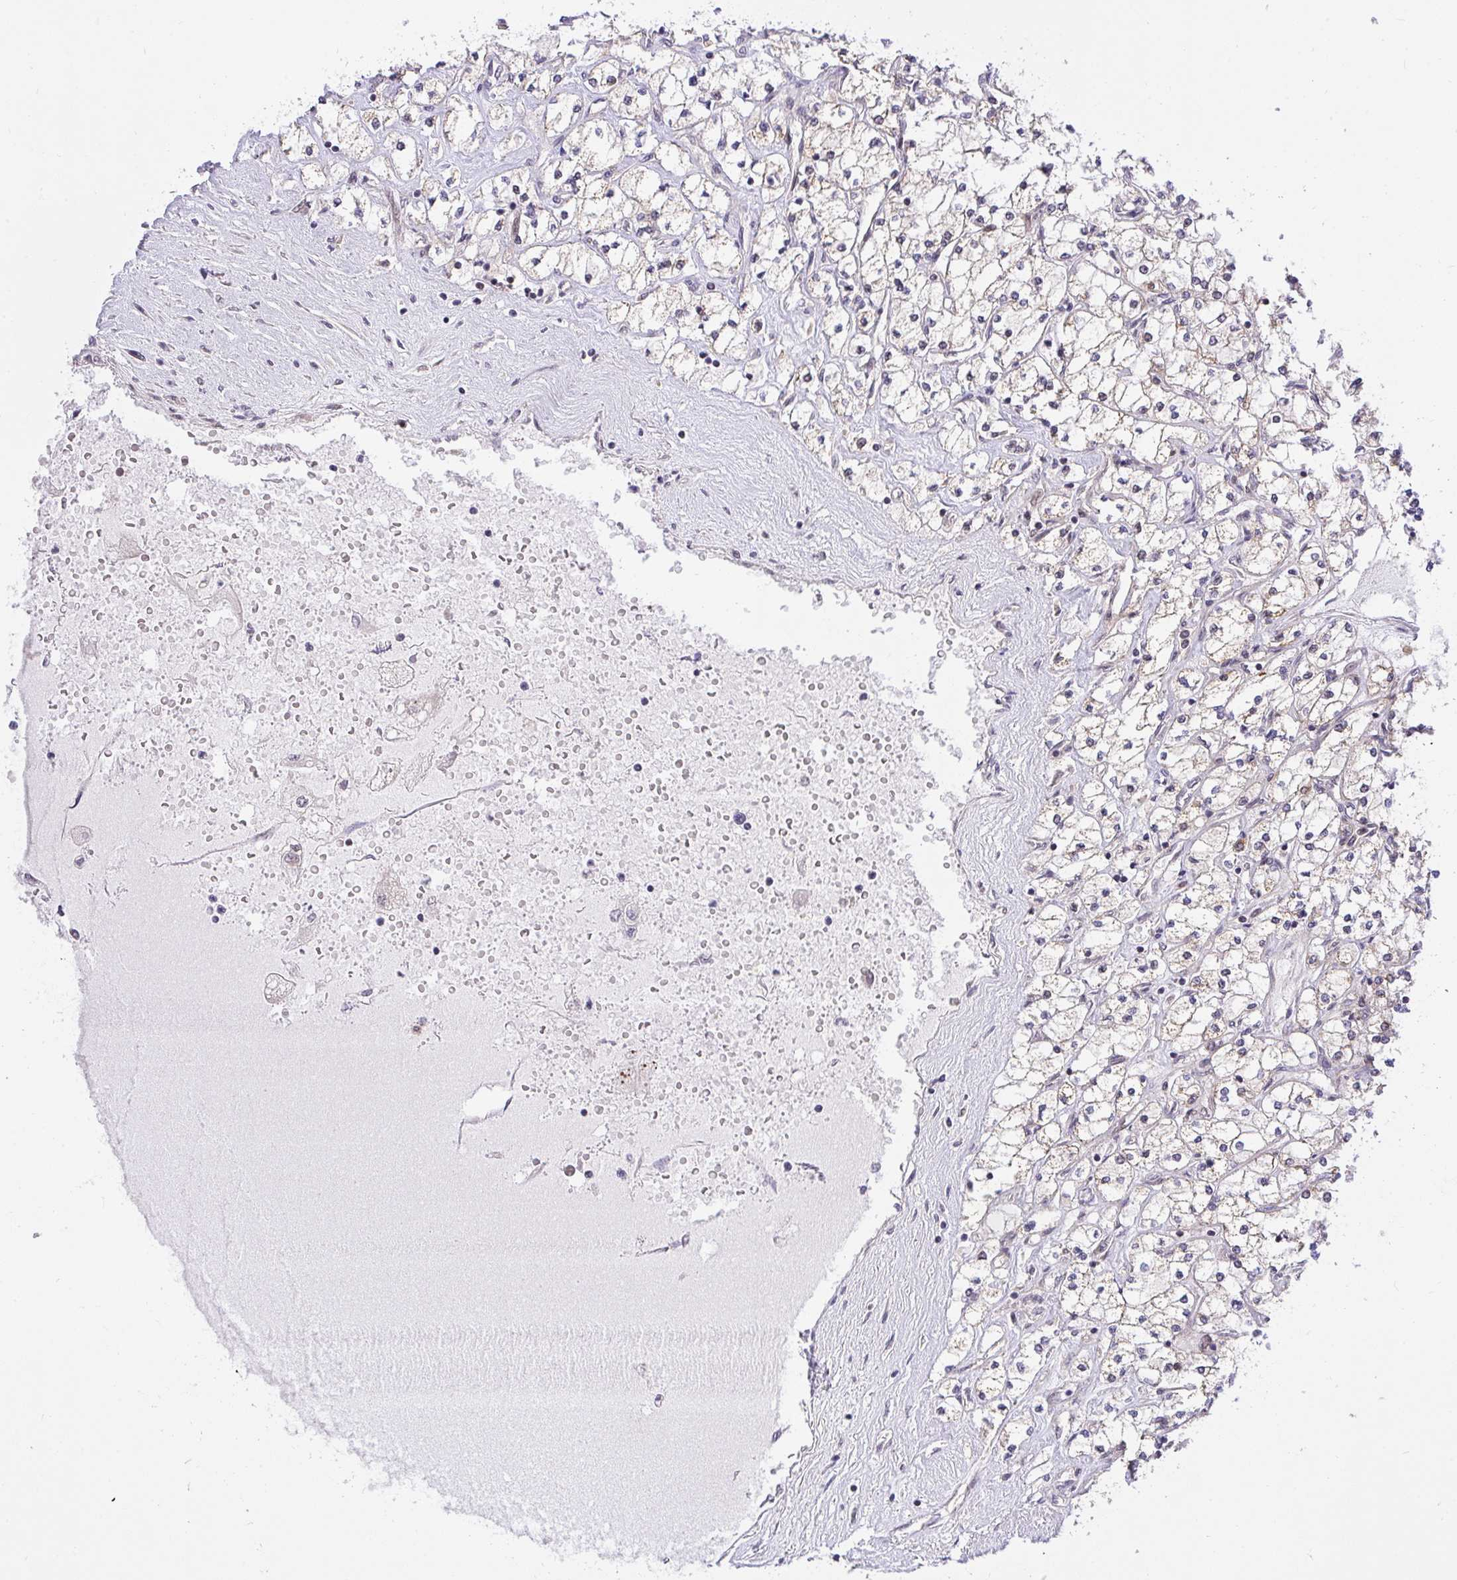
{"staining": {"intensity": "weak", "quantity": "25%-75%", "location": "cytoplasmic/membranous"}, "tissue": "renal cancer", "cell_type": "Tumor cells", "image_type": "cancer", "snomed": [{"axis": "morphology", "description": "Adenocarcinoma, NOS"}, {"axis": "topography", "description": "Kidney"}], "caption": "Weak cytoplasmic/membranous expression is identified in approximately 25%-75% of tumor cells in renal adenocarcinoma.", "gene": "ERI1", "patient": {"sex": "male", "age": 80}}